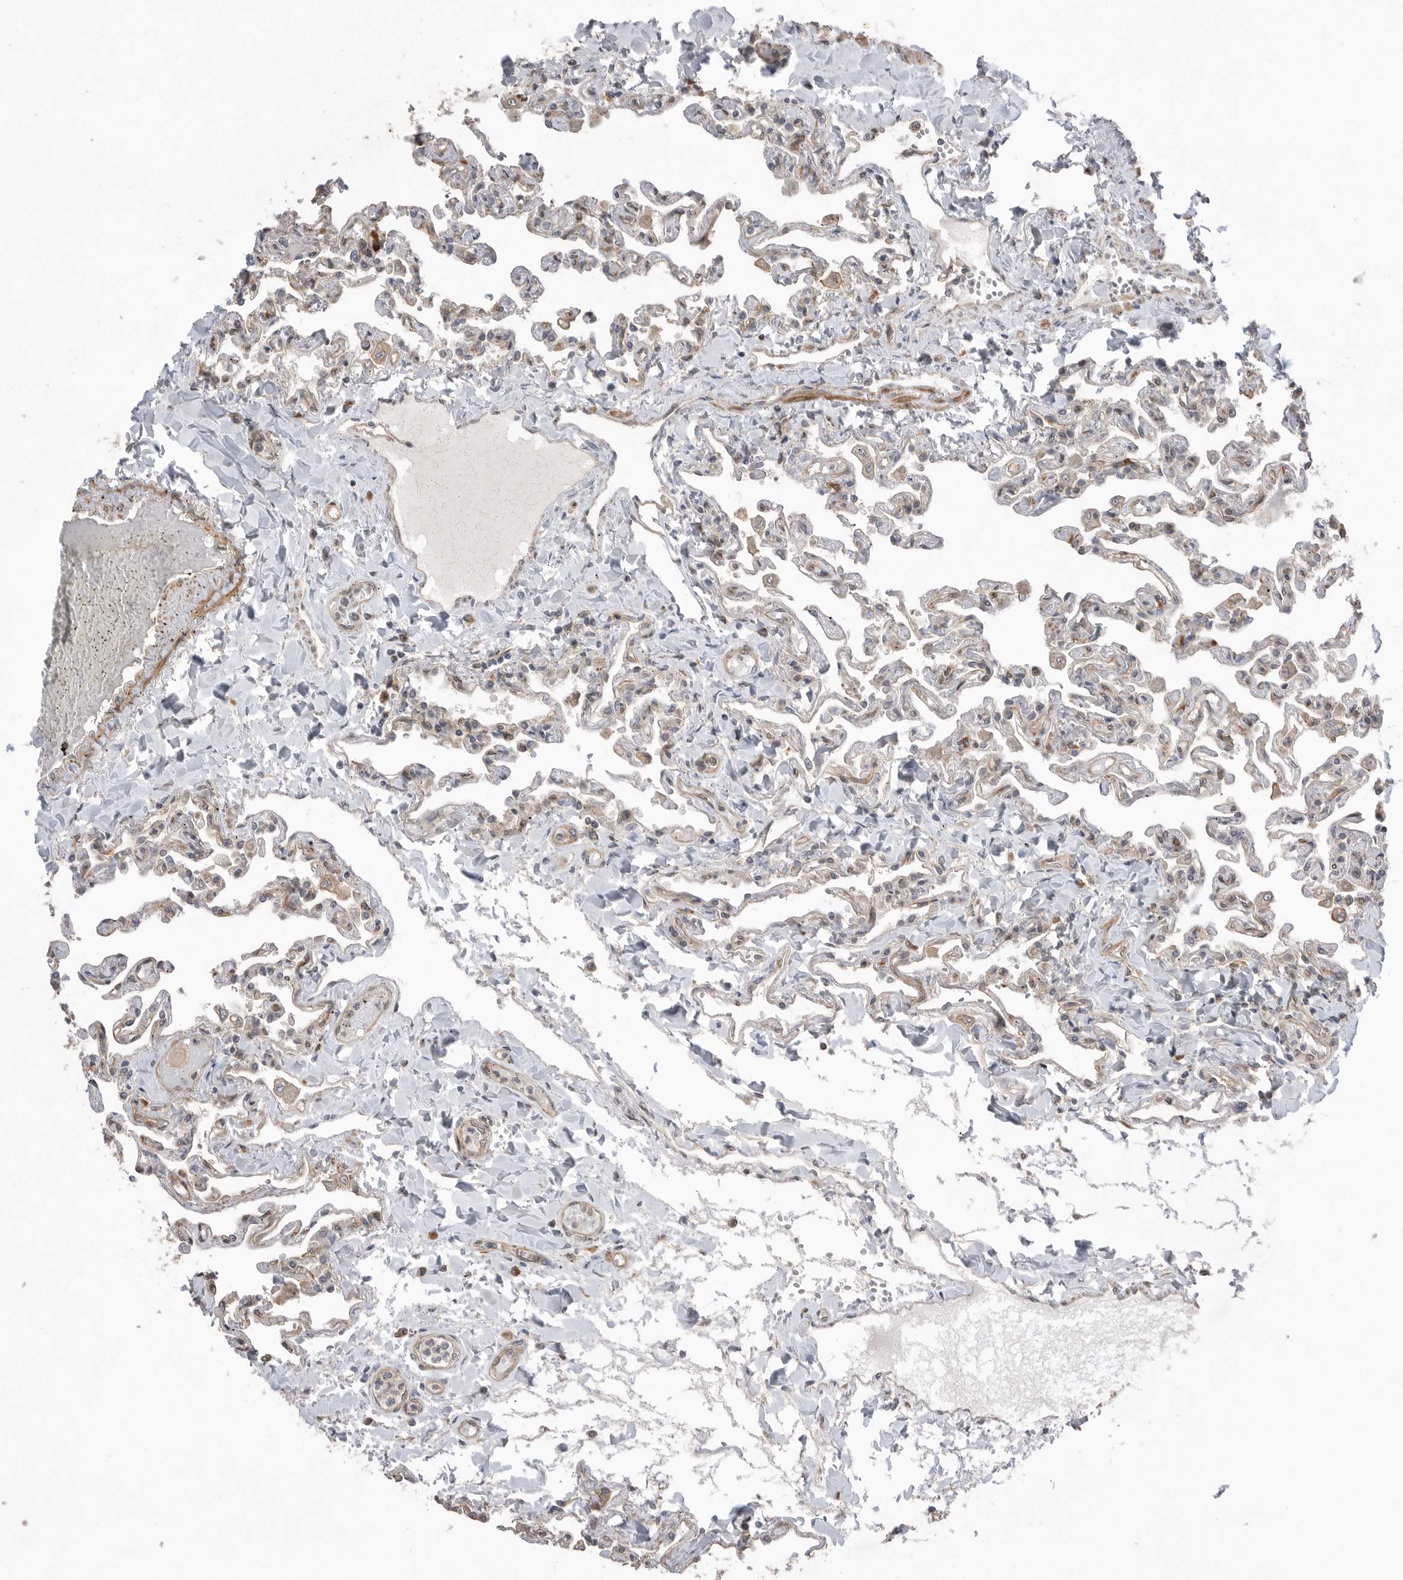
{"staining": {"intensity": "weak", "quantity": "25%-75%", "location": "cytoplasmic/membranous"}, "tissue": "lung", "cell_type": "Alveolar cells", "image_type": "normal", "snomed": [{"axis": "morphology", "description": "Normal tissue, NOS"}, {"axis": "topography", "description": "Lung"}], "caption": "Immunohistochemistry (DAB (3,3'-diaminobenzidine)) staining of unremarkable human lung exhibits weak cytoplasmic/membranous protein expression in approximately 25%-75% of alveolar cells. (DAB (3,3'-diaminobenzidine) = brown stain, brightfield microscopy at high magnification).", "gene": "PEAK1", "patient": {"sex": "male", "age": 21}}